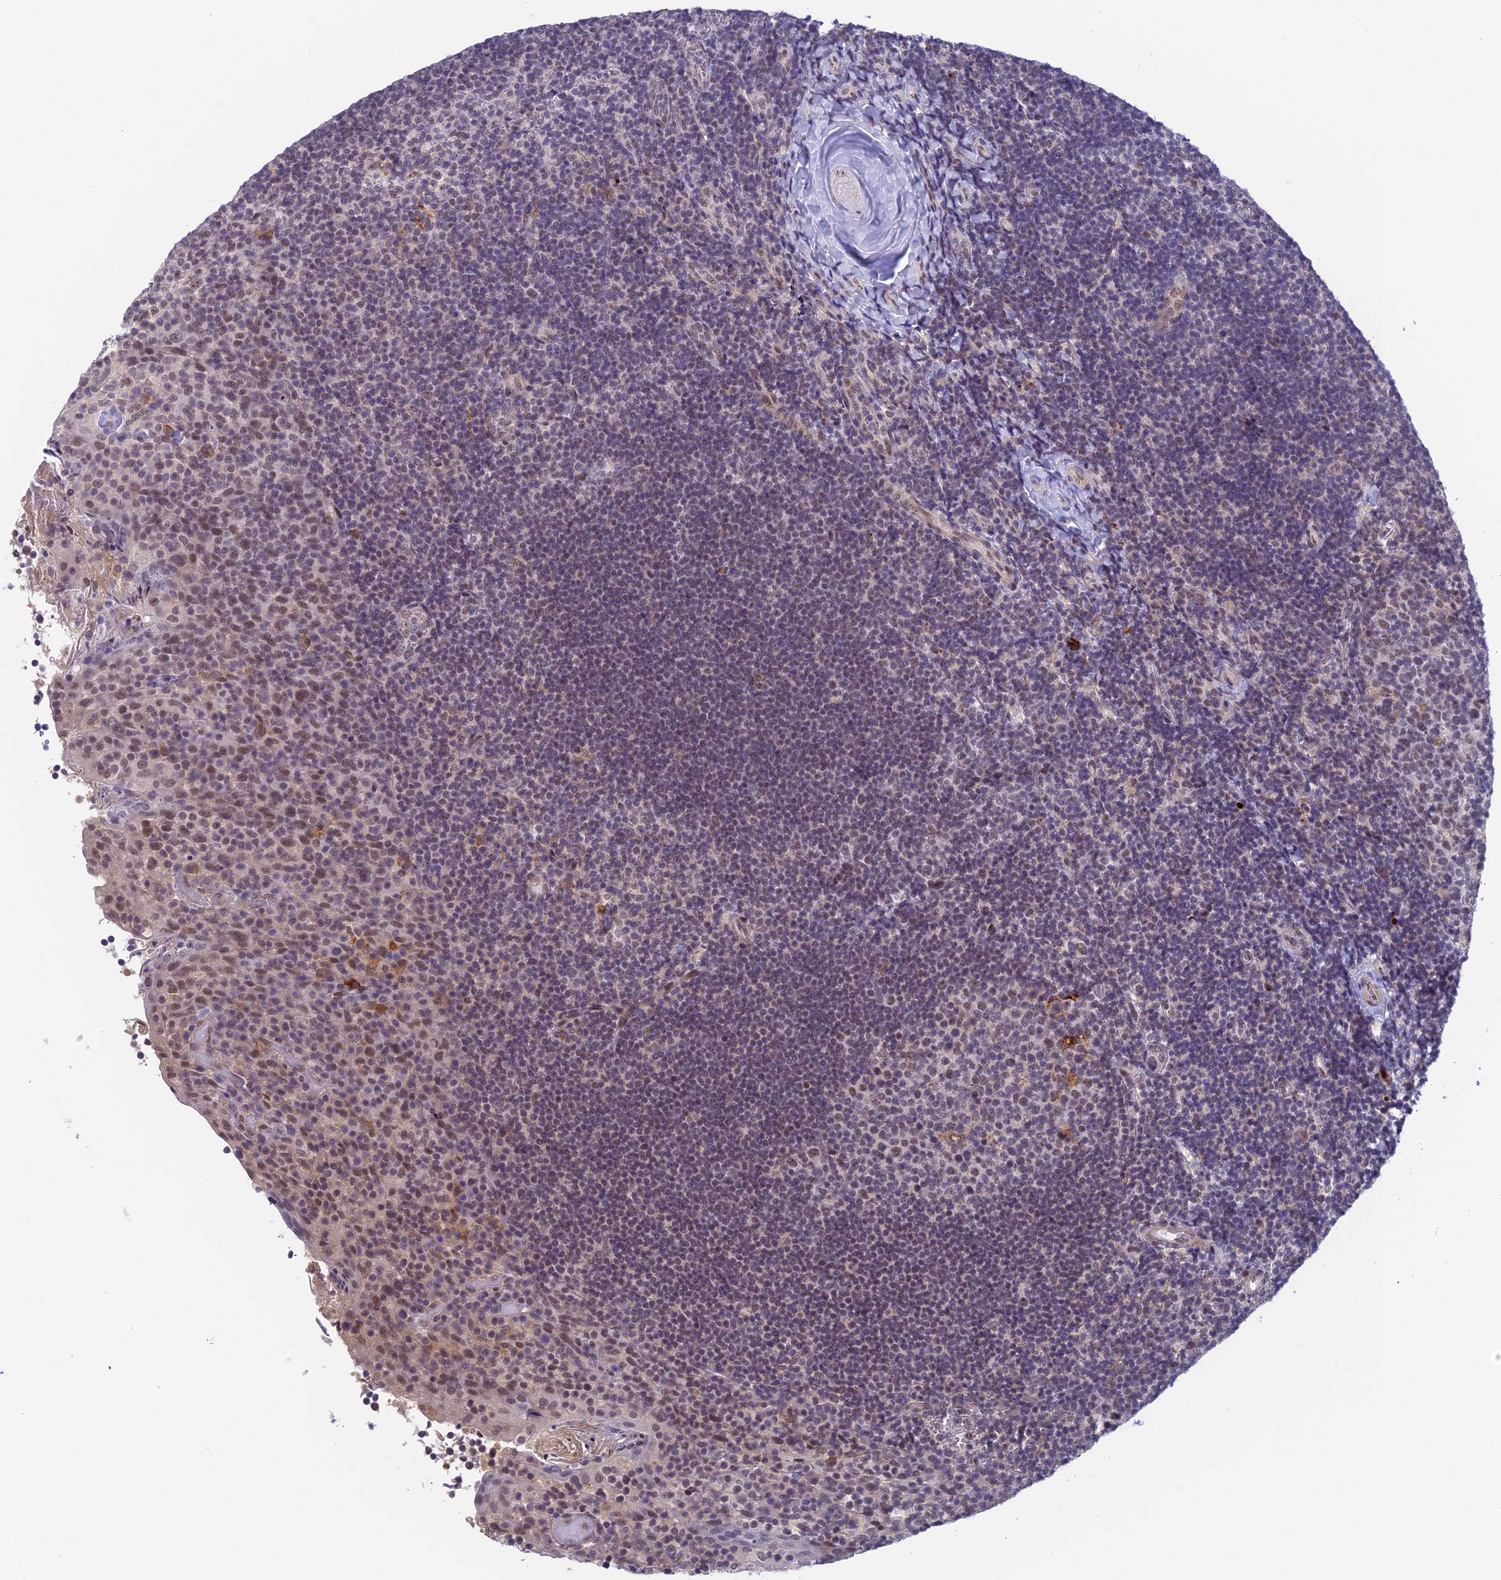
{"staining": {"intensity": "weak", "quantity": "<25%", "location": "nuclear"}, "tissue": "tonsil", "cell_type": "Germinal center cells", "image_type": "normal", "snomed": [{"axis": "morphology", "description": "Normal tissue, NOS"}, {"axis": "topography", "description": "Tonsil"}], "caption": "Immunohistochemistry (IHC) micrograph of normal human tonsil stained for a protein (brown), which exhibits no positivity in germinal center cells.", "gene": "NSMCE1", "patient": {"sex": "female", "age": 10}}